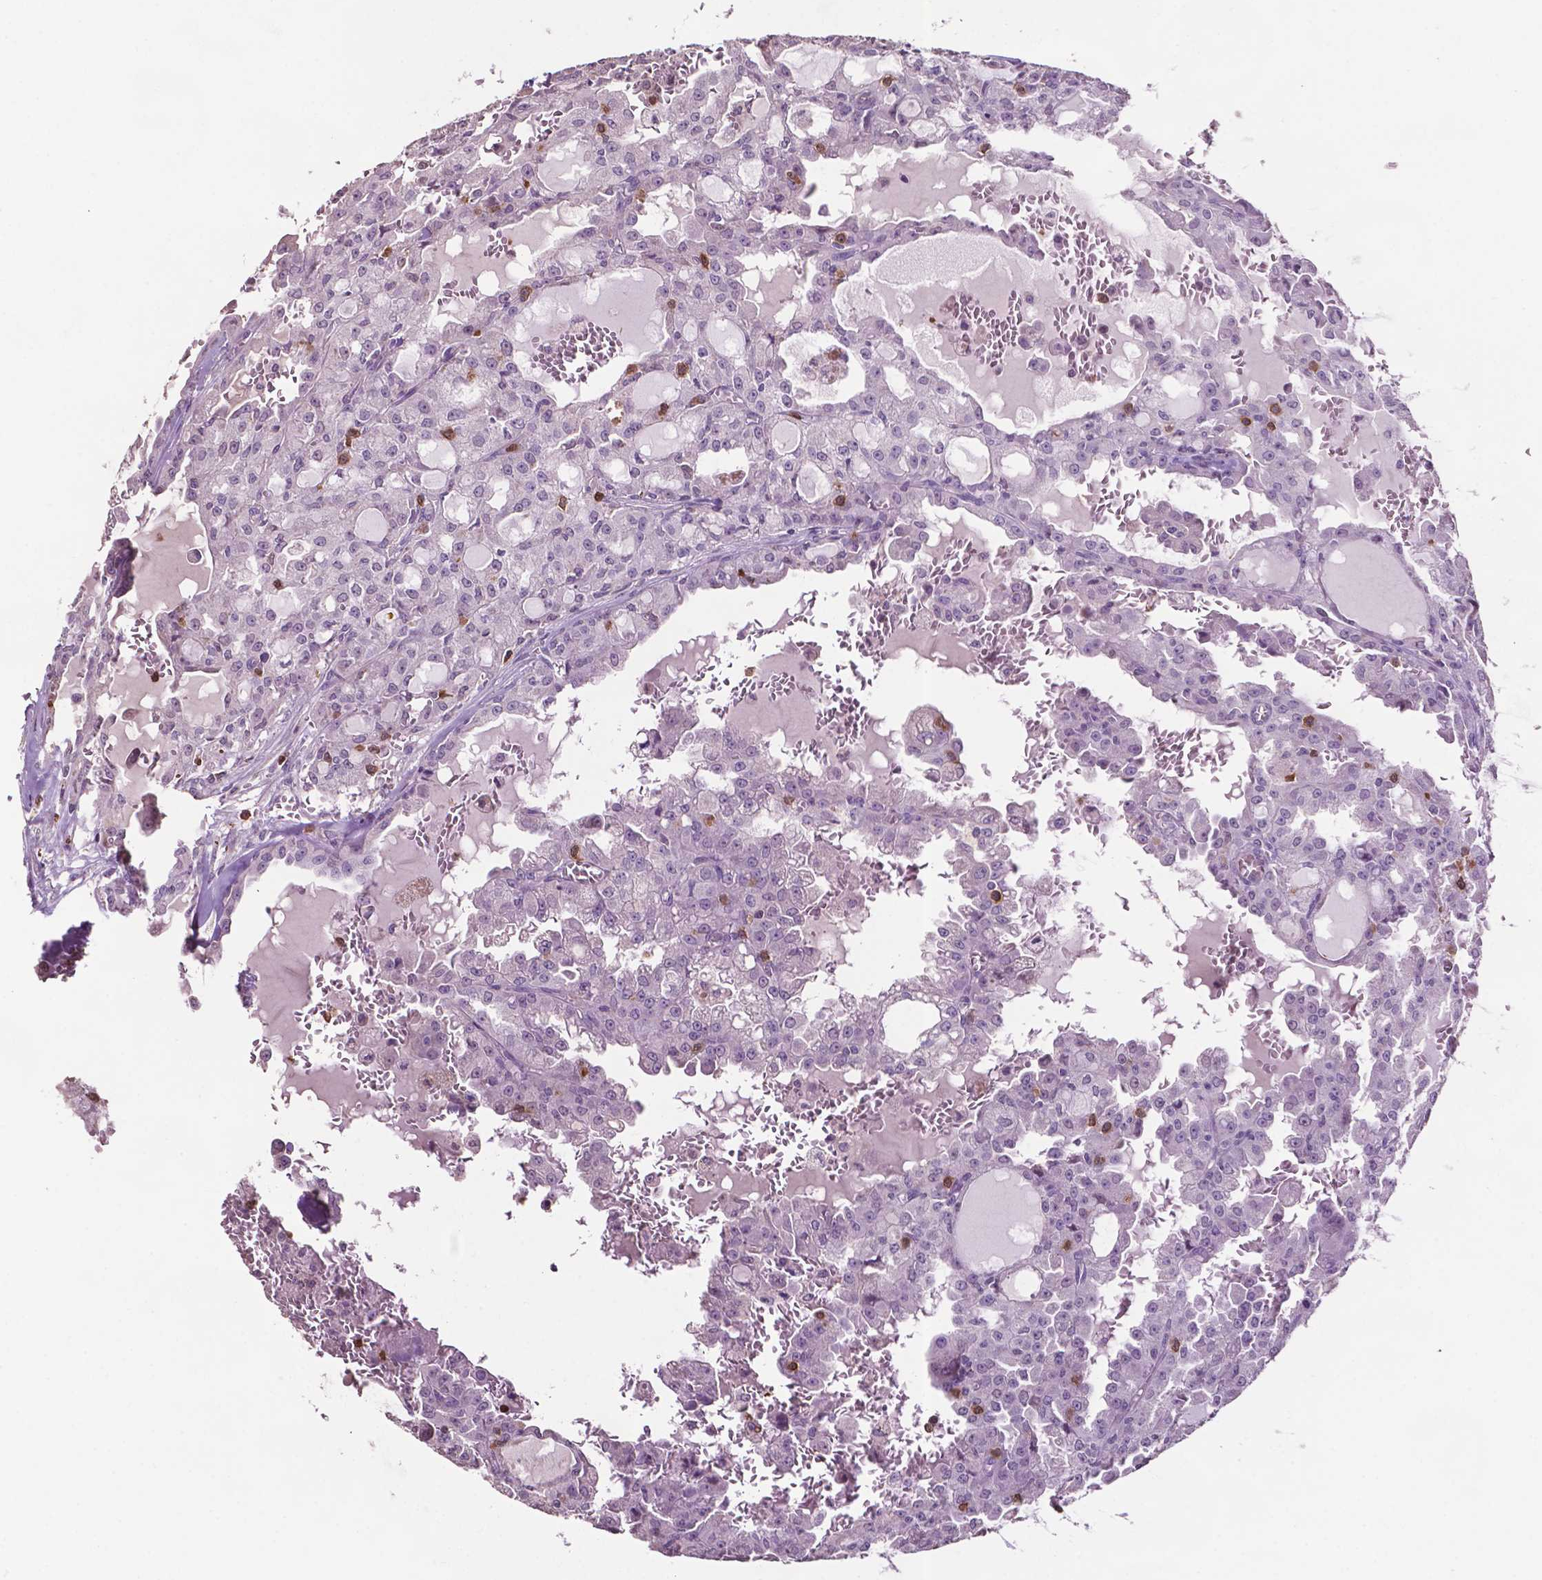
{"staining": {"intensity": "negative", "quantity": "none", "location": "none"}, "tissue": "head and neck cancer", "cell_type": "Tumor cells", "image_type": "cancer", "snomed": [{"axis": "morphology", "description": "Adenocarcinoma, NOS"}, {"axis": "topography", "description": "Head-Neck"}], "caption": "This is an immunohistochemistry (IHC) histopathology image of human head and neck cancer (adenocarcinoma). There is no staining in tumor cells.", "gene": "TBC1D10C", "patient": {"sex": "male", "age": 64}}